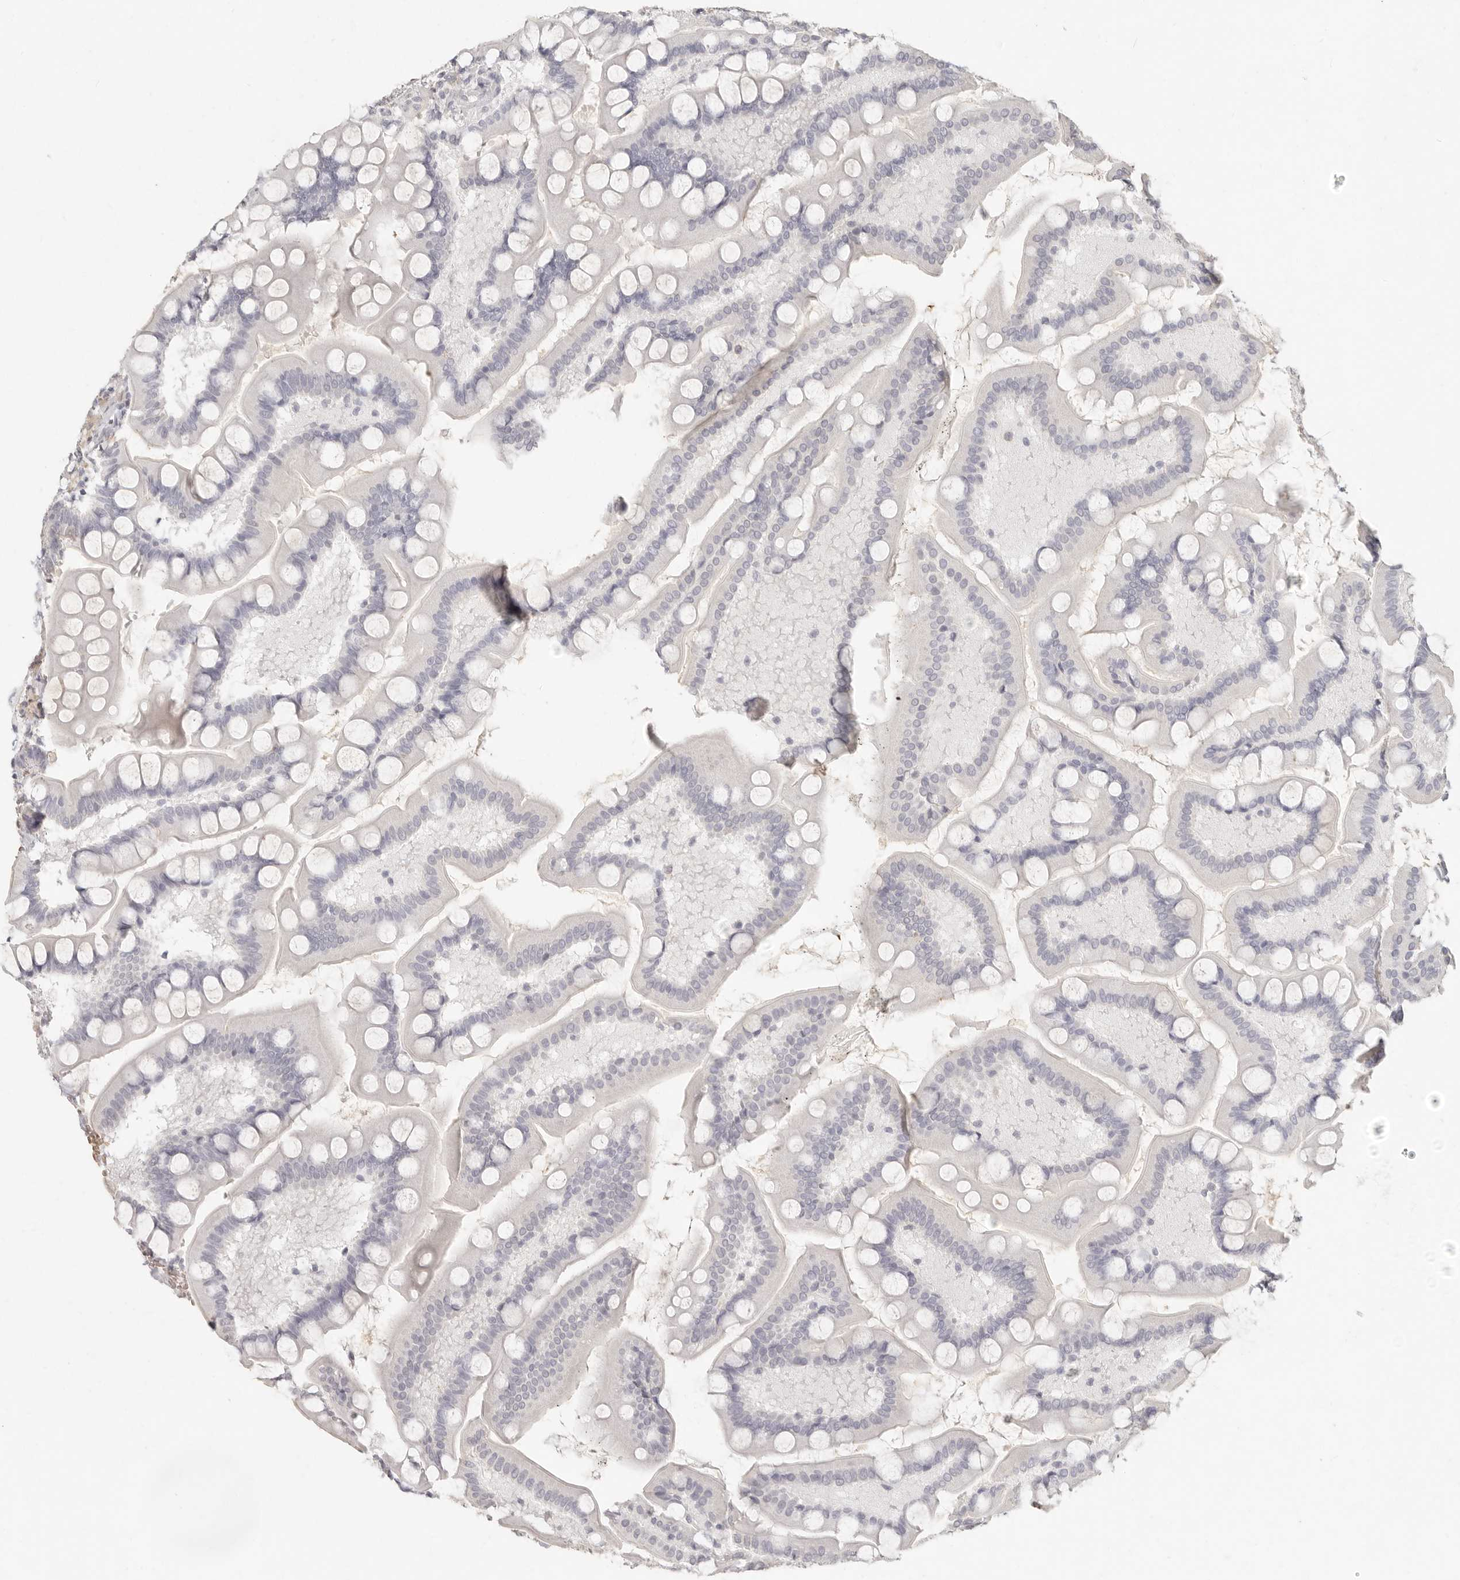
{"staining": {"intensity": "negative", "quantity": "none", "location": "none"}, "tissue": "small intestine", "cell_type": "Glandular cells", "image_type": "normal", "snomed": [{"axis": "morphology", "description": "Normal tissue, NOS"}, {"axis": "topography", "description": "Small intestine"}], "caption": "The image shows no significant staining in glandular cells of small intestine.", "gene": "NIBAN1", "patient": {"sex": "male", "age": 41}}